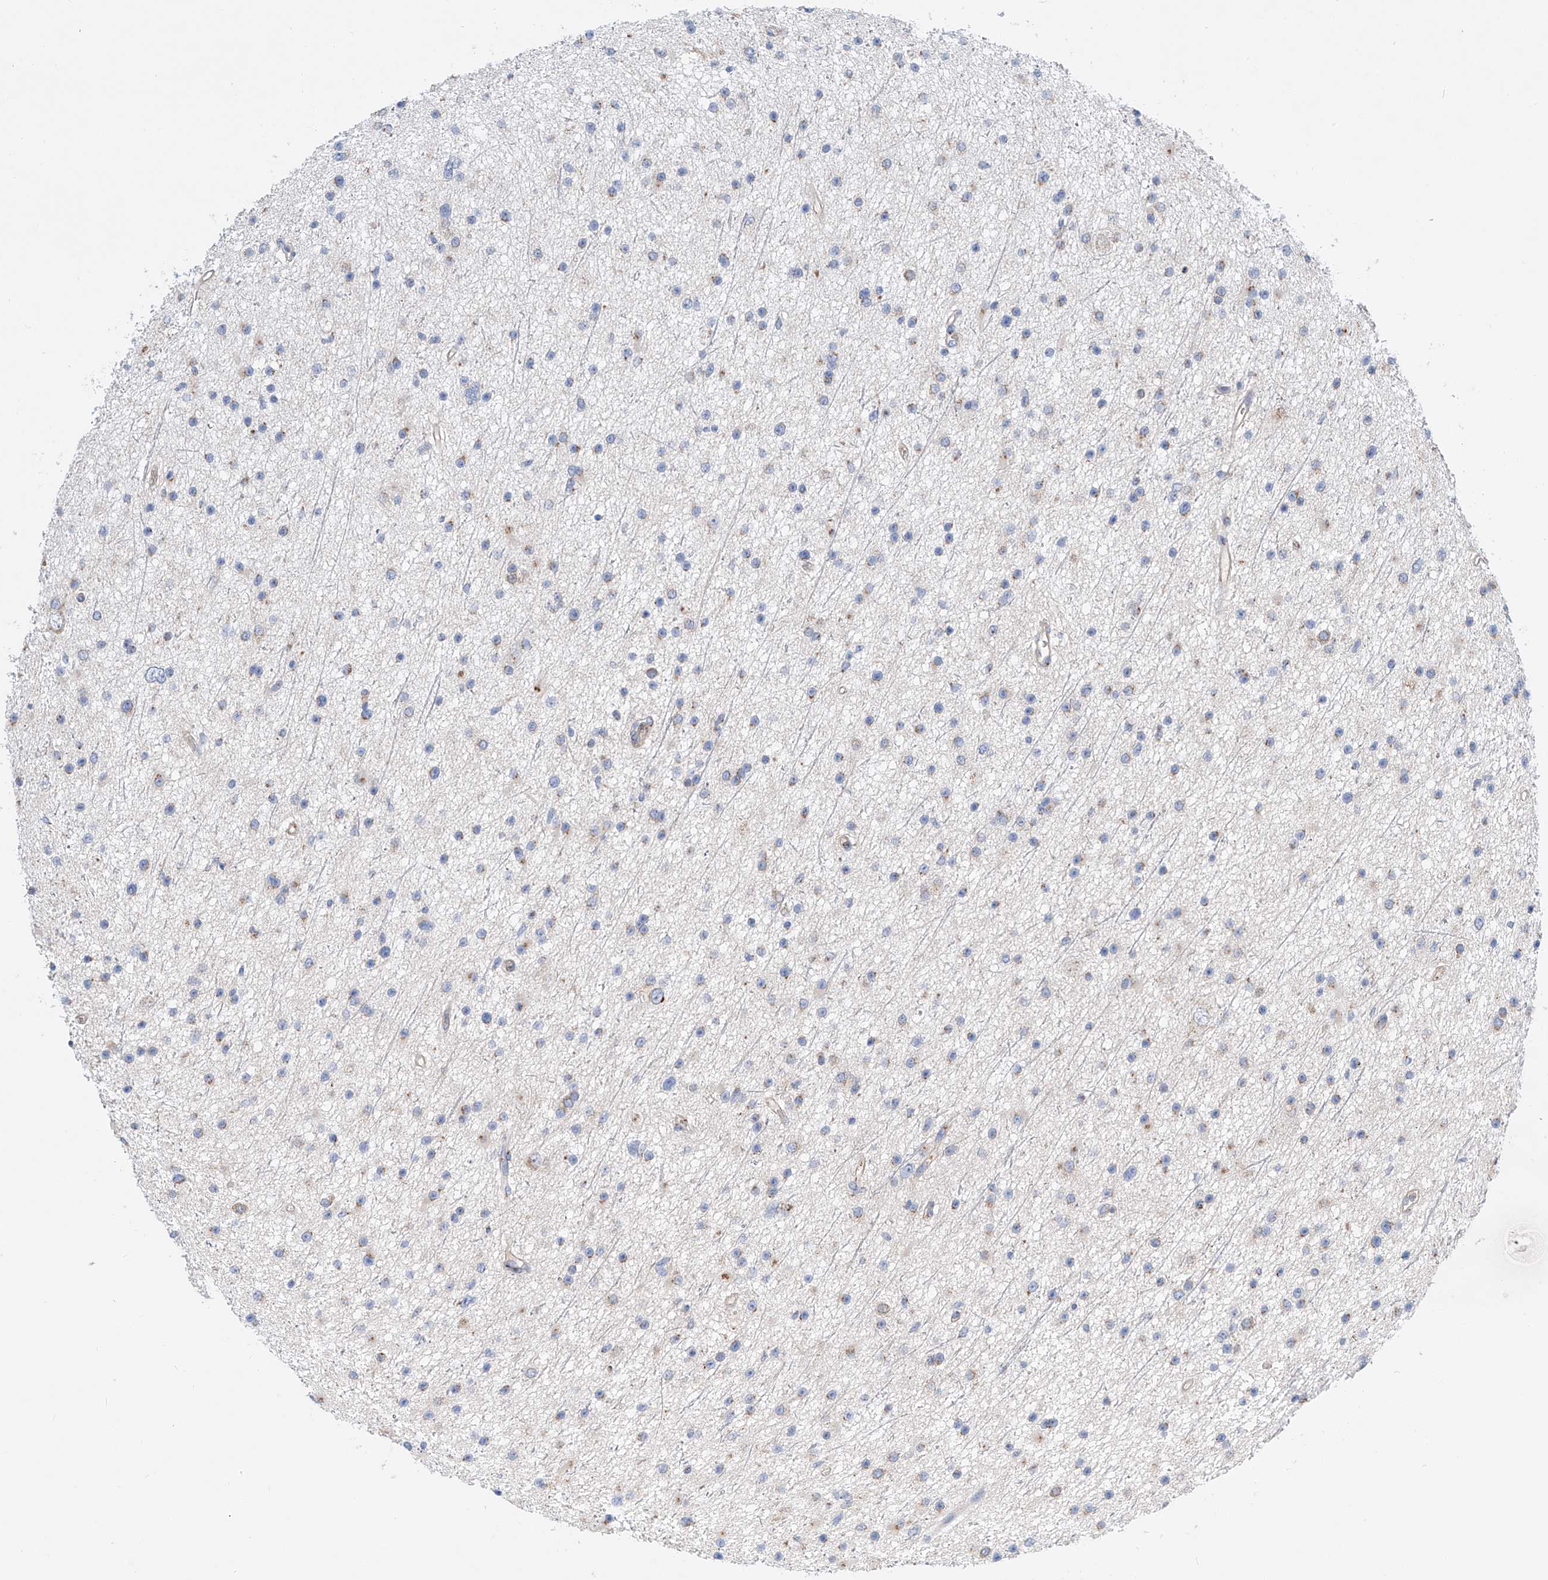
{"staining": {"intensity": "weak", "quantity": "25%-75%", "location": "cytoplasmic/membranous"}, "tissue": "glioma", "cell_type": "Tumor cells", "image_type": "cancer", "snomed": [{"axis": "morphology", "description": "Glioma, malignant, Low grade"}, {"axis": "topography", "description": "Cerebral cortex"}], "caption": "Malignant low-grade glioma stained with DAB (3,3'-diaminobenzidine) IHC displays low levels of weak cytoplasmic/membranous staining in approximately 25%-75% of tumor cells.", "gene": "SLC22A7", "patient": {"sex": "female", "age": 39}}